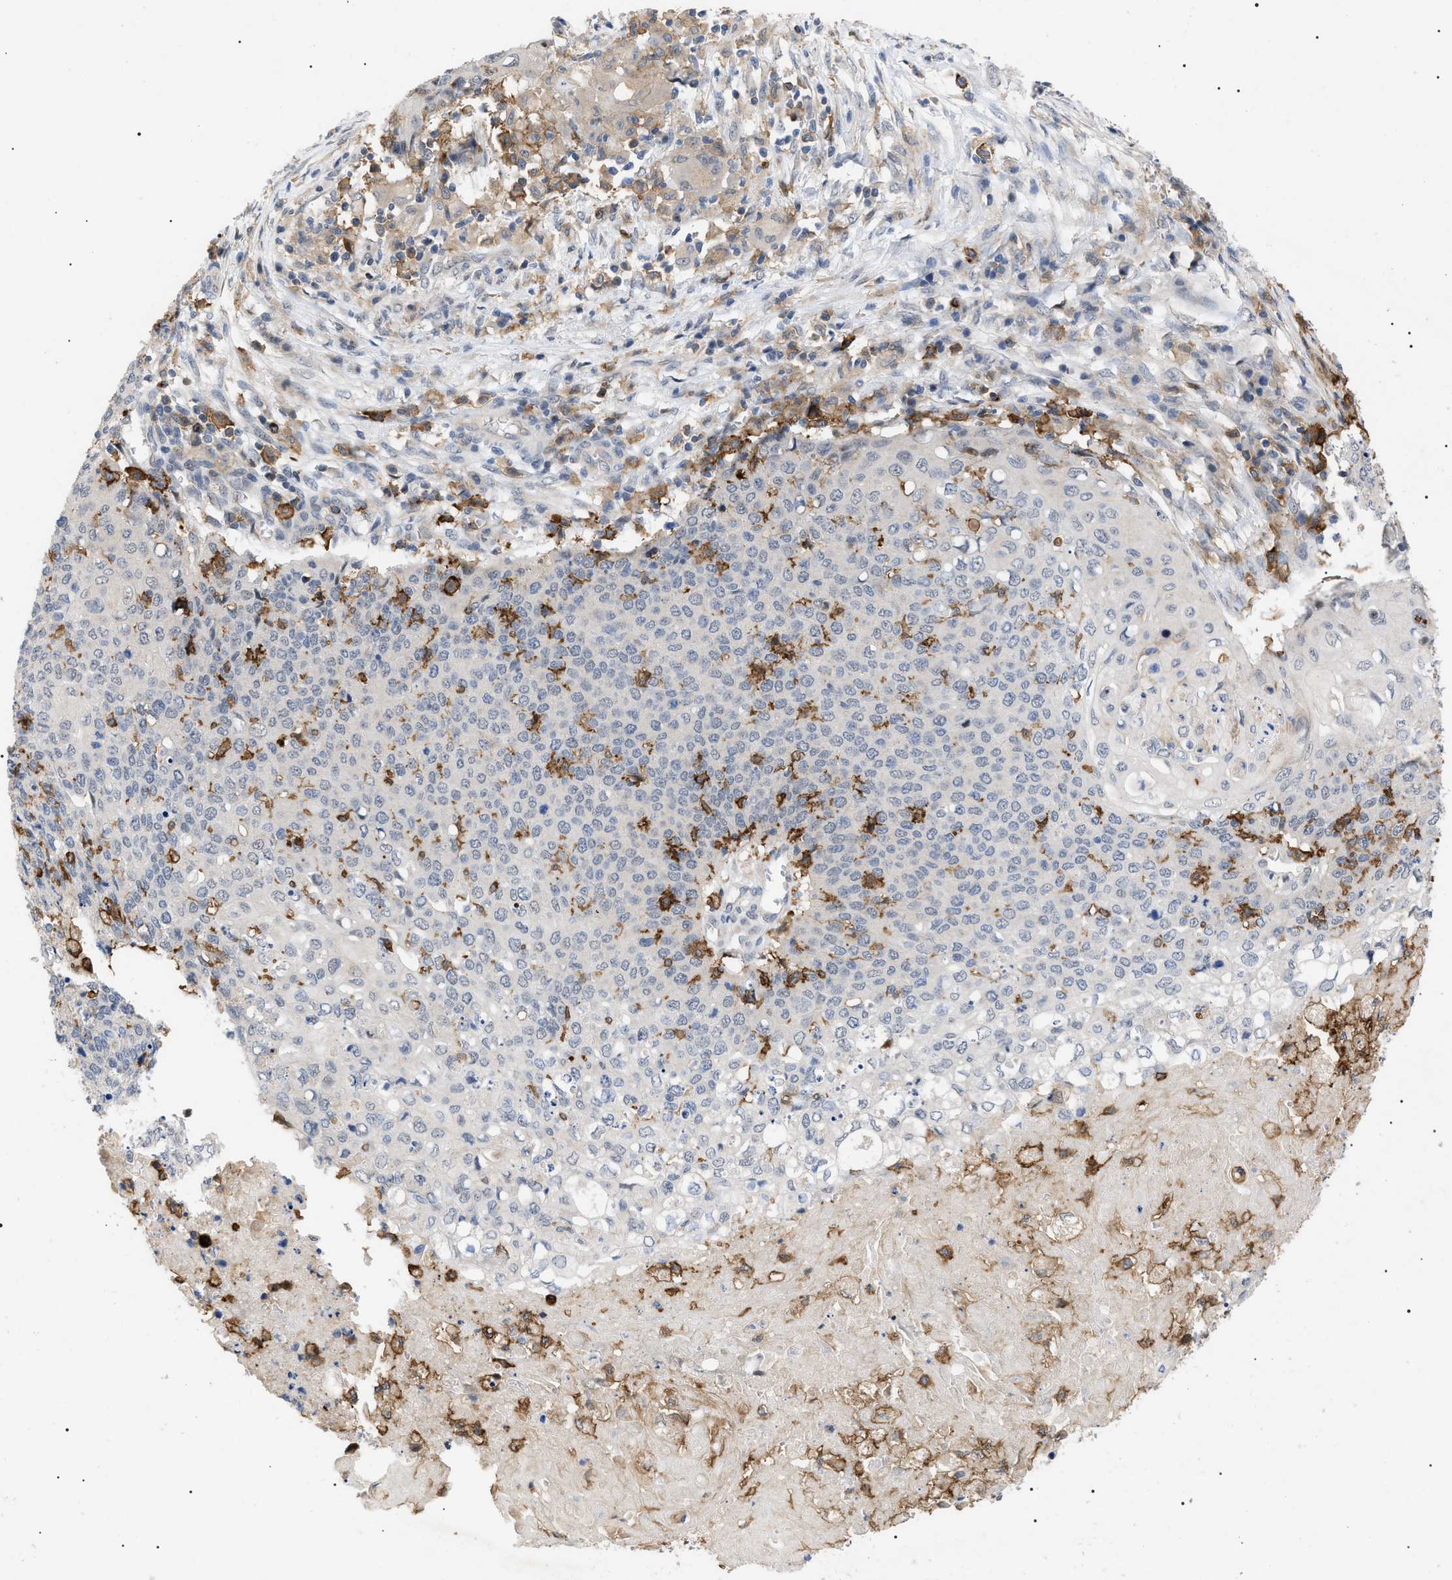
{"staining": {"intensity": "negative", "quantity": "none", "location": "none"}, "tissue": "cervical cancer", "cell_type": "Tumor cells", "image_type": "cancer", "snomed": [{"axis": "morphology", "description": "Squamous cell carcinoma, NOS"}, {"axis": "topography", "description": "Cervix"}], "caption": "Protein analysis of squamous cell carcinoma (cervical) reveals no significant staining in tumor cells.", "gene": "CD300A", "patient": {"sex": "female", "age": 39}}